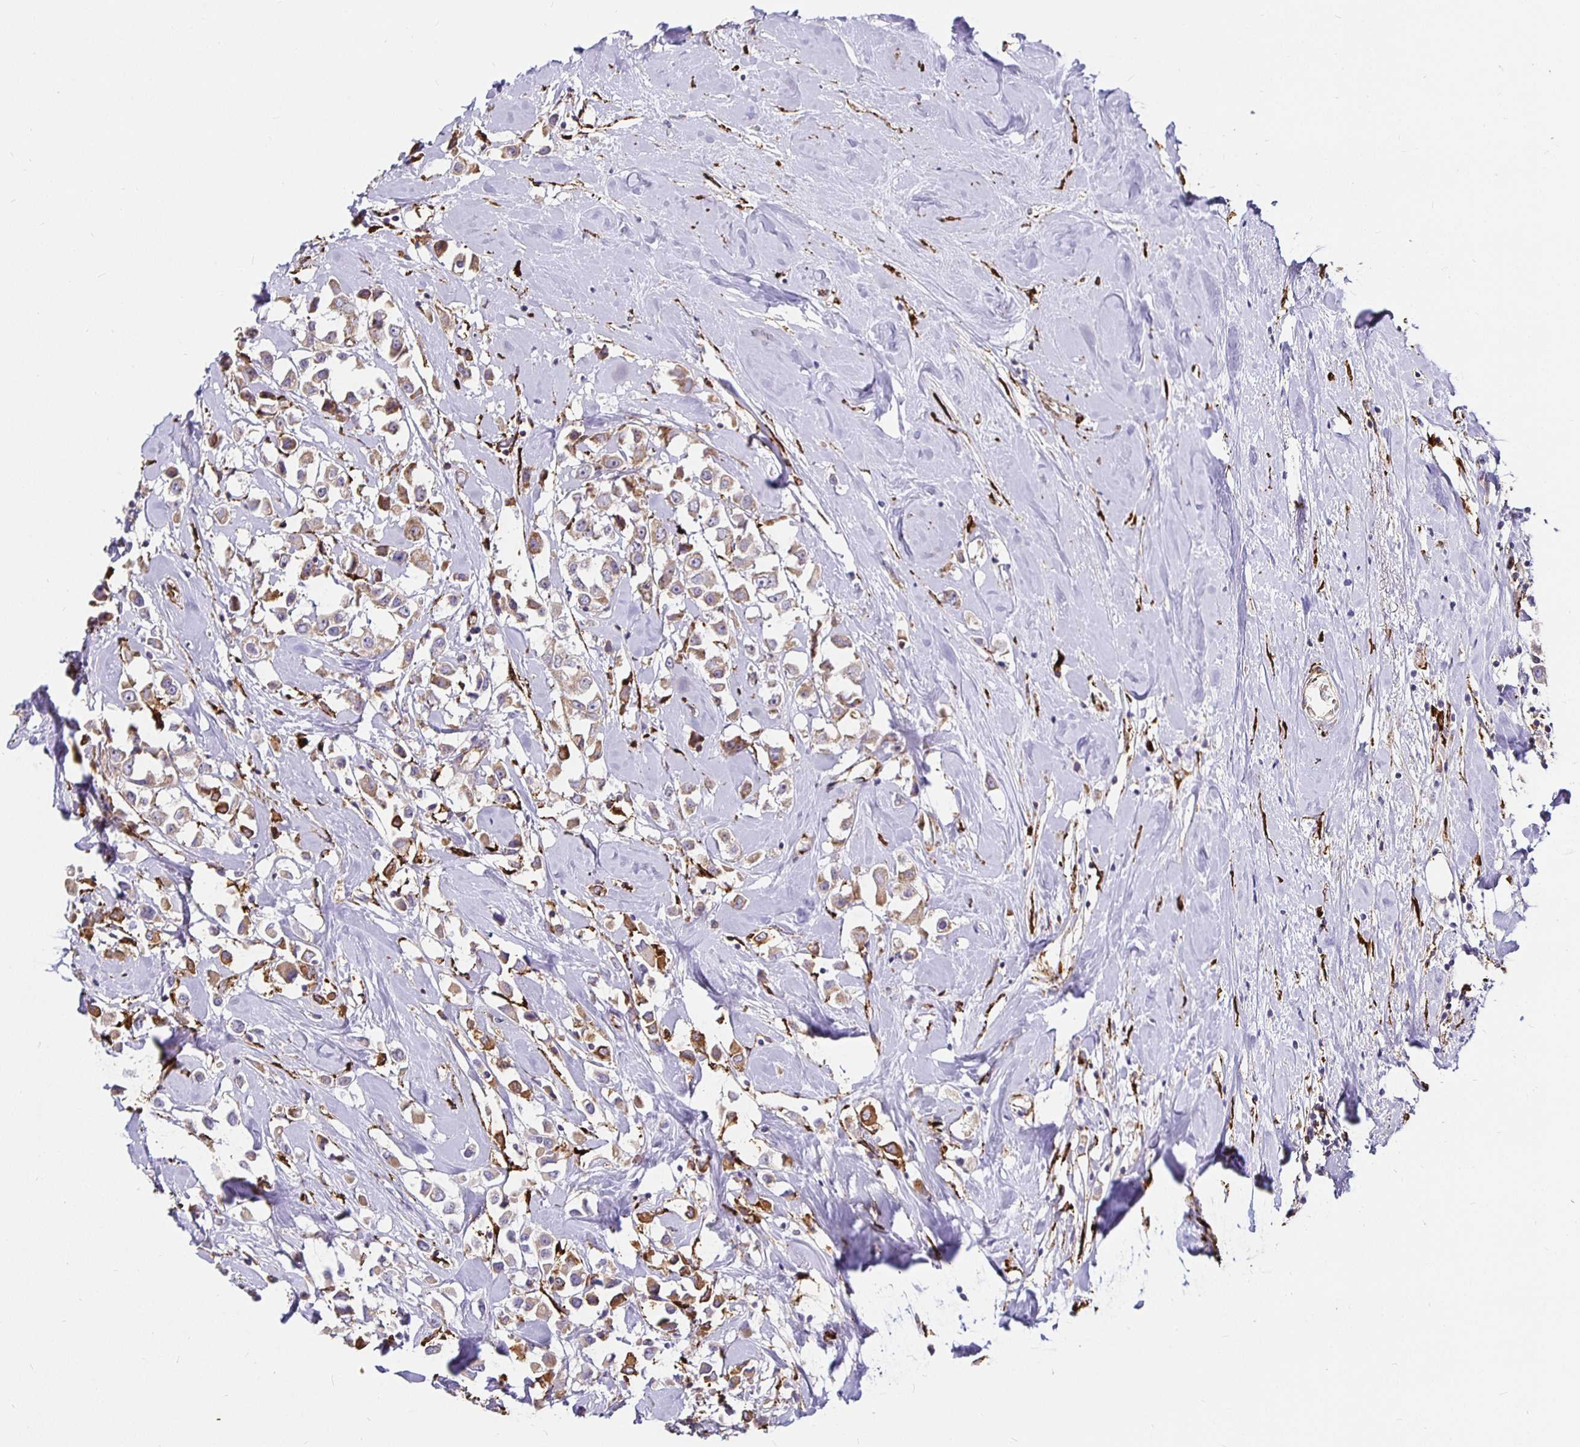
{"staining": {"intensity": "moderate", "quantity": "25%-75%", "location": "cytoplasmic/membranous"}, "tissue": "breast cancer", "cell_type": "Tumor cells", "image_type": "cancer", "snomed": [{"axis": "morphology", "description": "Duct carcinoma"}, {"axis": "topography", "description": "Breast"}], "caption": "Protein expression analysis of human breast cancer reveals moderate cytoplasmic/membranous staining in approximately 25%-75% of tumor cells.", "gene": "P4HA2", "patient": {"sex": "female", "age": 61}}